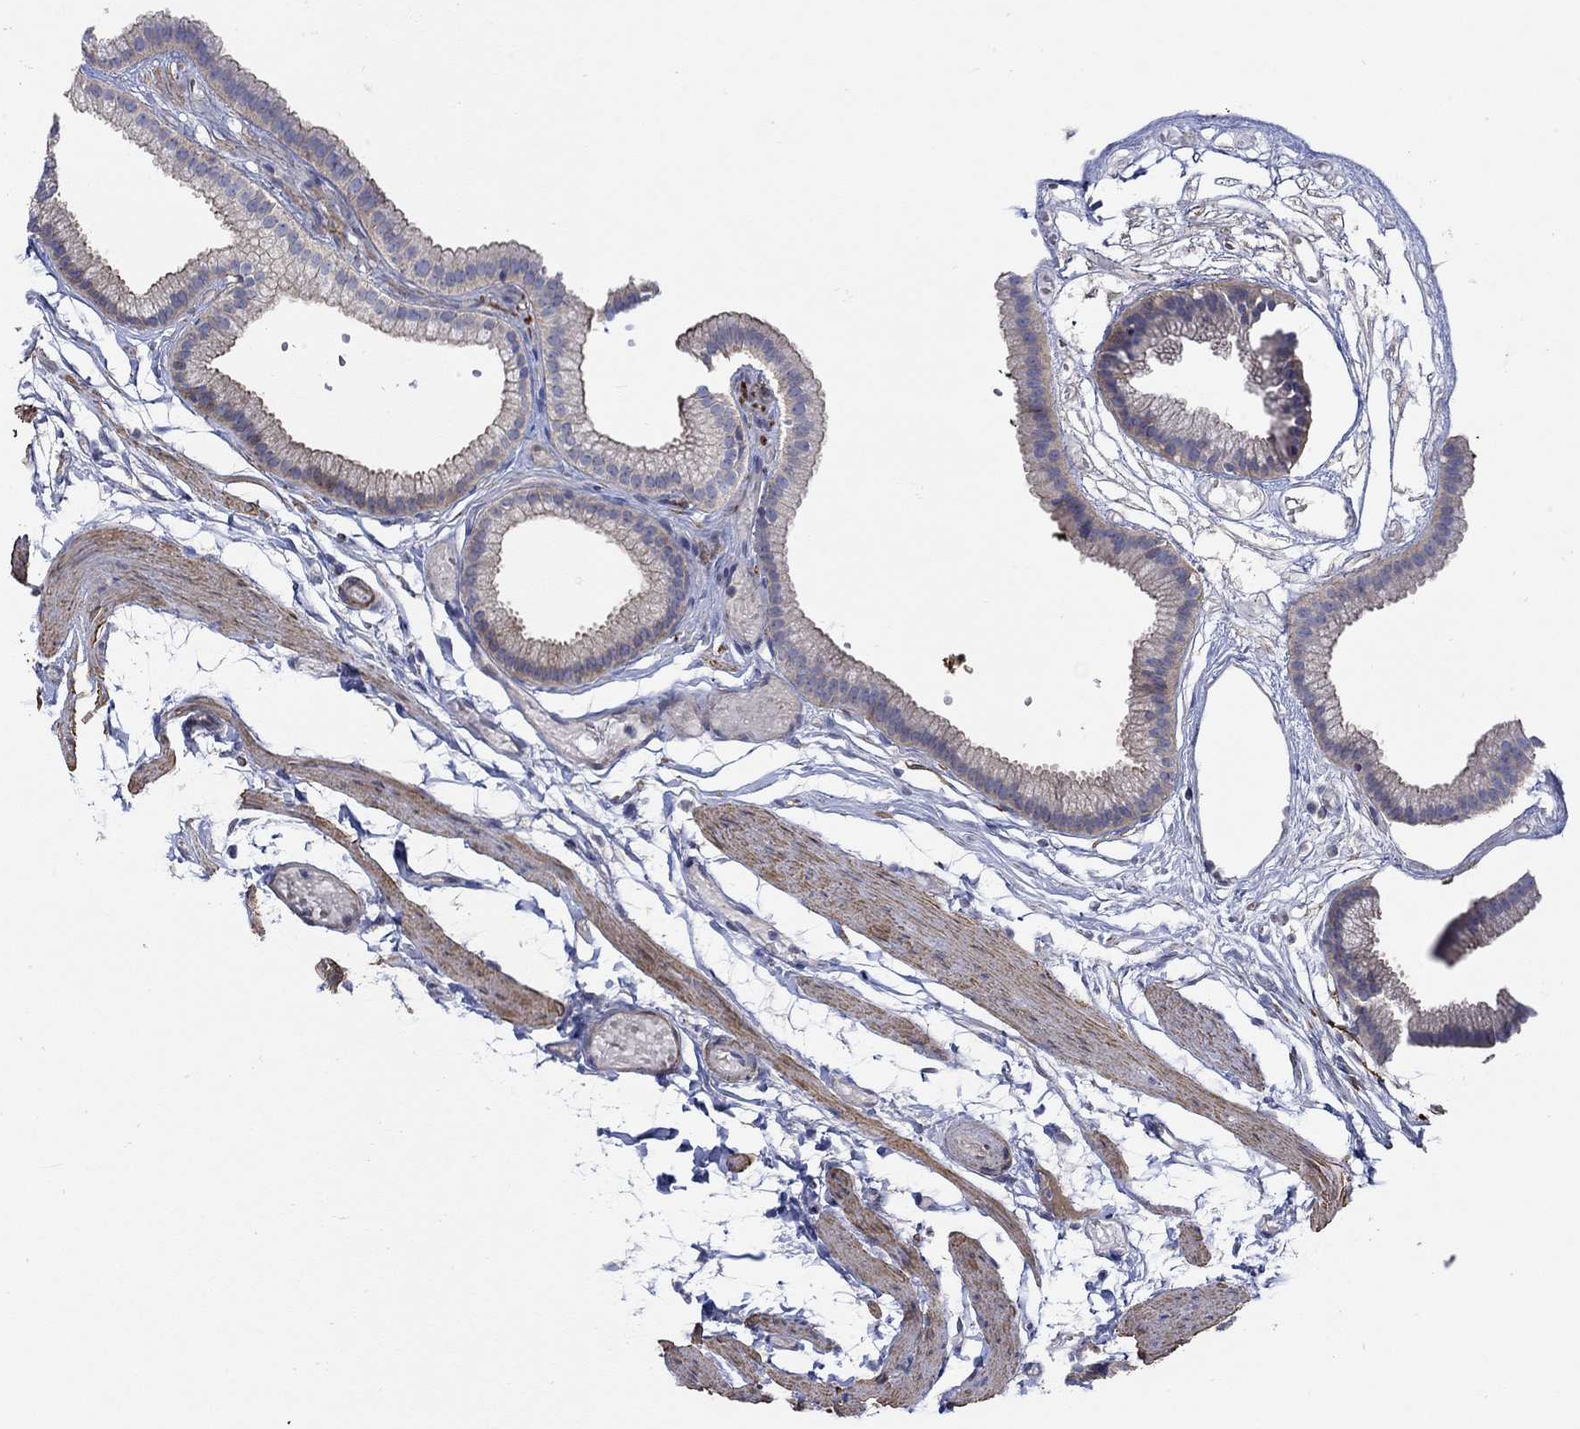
{"staining": {"intensity": "moderate", "quantity": "25%-75%", "location": "cytoplasmic/membranous"}, "tissue": "gallbladder", "cell_type": "Glandular cells", "image_type": "normal", "snomed": [{"axis": "morphology", "description": "Normal tissue, NOS"}, {"axis": "topography", "description": "Gallbladder"}], "caption": "Protein analysis of unremarkable gallbladder exhibits moderate cytoplasmic/membranous expression in approximately 25%-75% of glandular cells.", "gene": "SCN7A", "patient": {"sex": "female", "age": 45}}